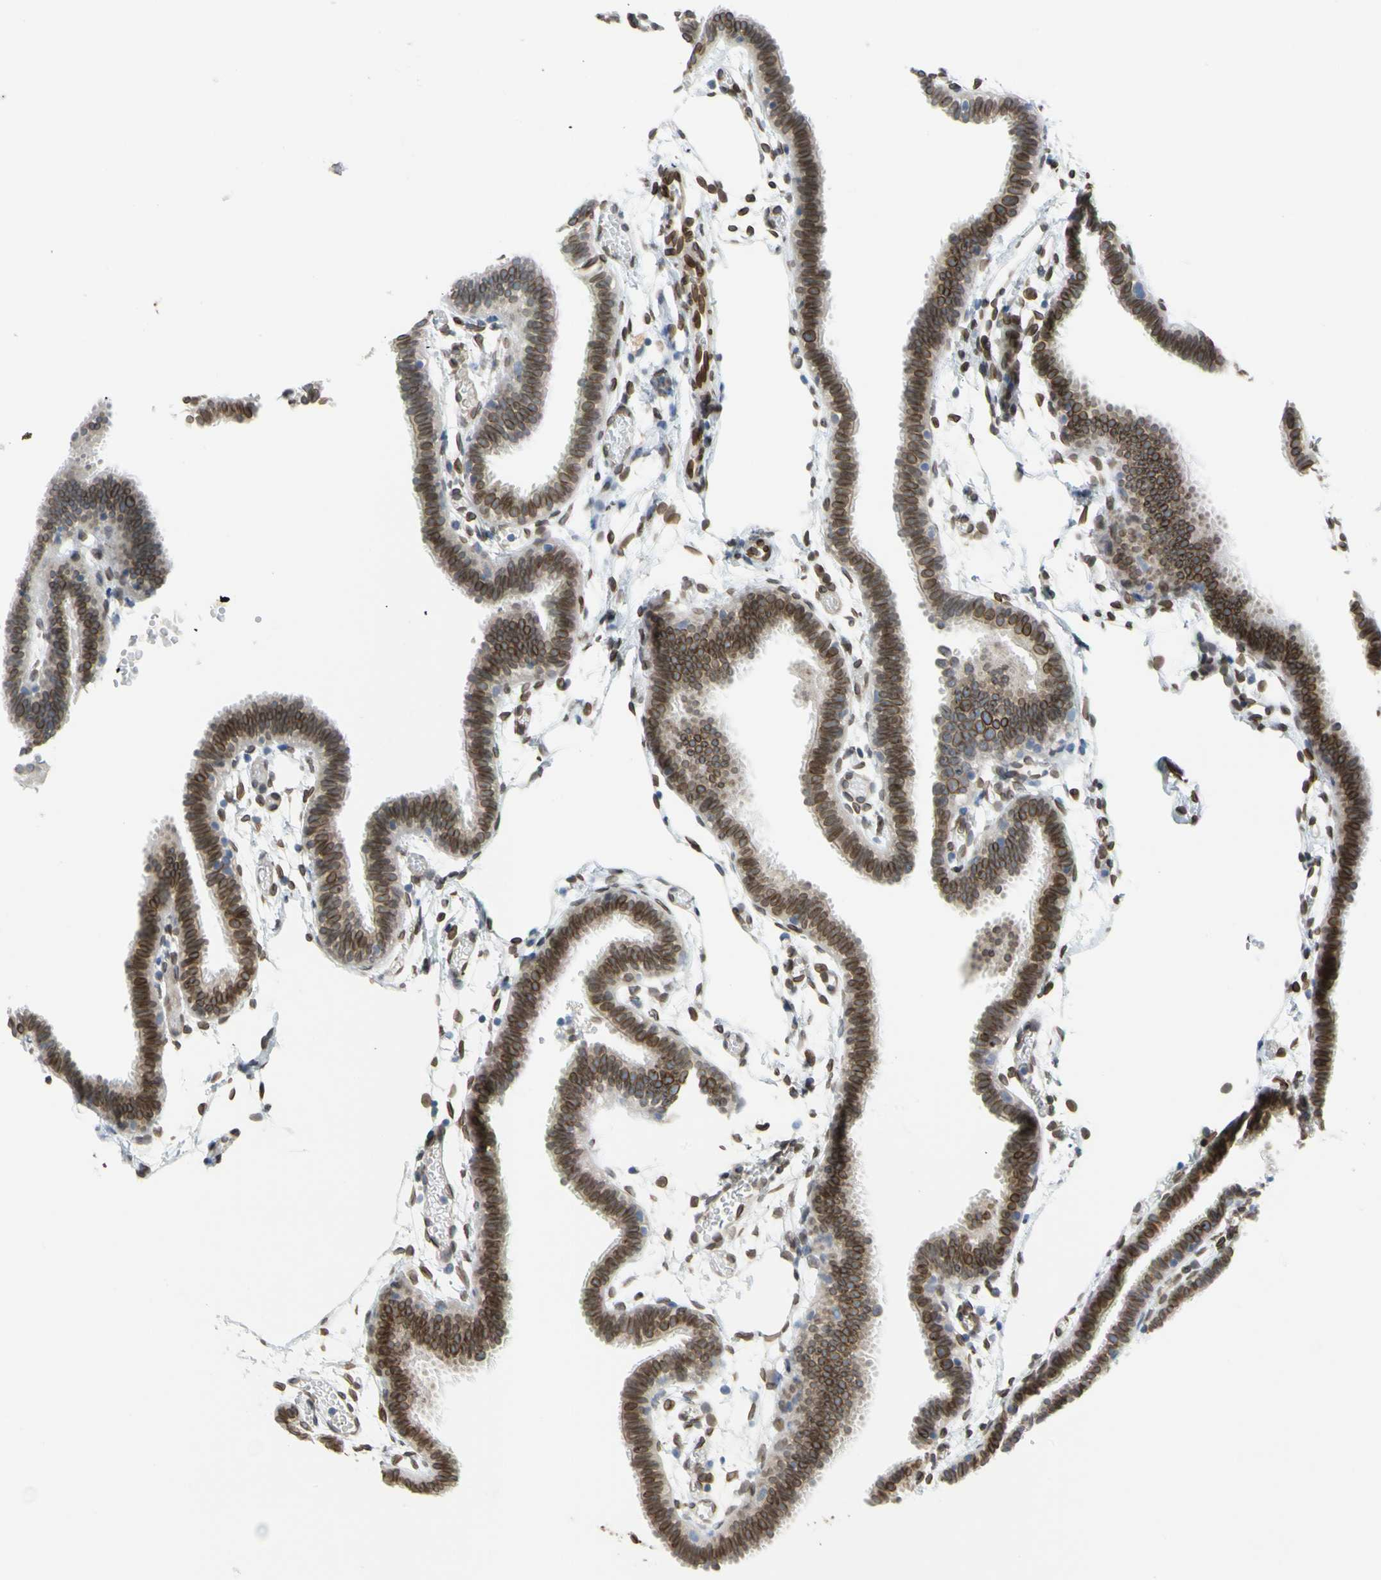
{"staining": {"intensity": "moderate", "quantity": ">75%", "location": "cytoplasmic/membranous,nuclear"}, "tissue": "fallopian tube", "cell_type": "Glandular cells", "image_type": "normal", "snomed": [{"axis": "morphology", "description": "Normal tissue, NOS"}, {"axis": "topography", "description": "Fallopian tube"}], "caption": "Unremarkable fallopian tube was stained to show a protein in brown. There is medium levels of moderate cytoplasmic/membranous,nuclear staining in about >75% of glandular cells. The staining was performed using DAB to visualize the protein expression in brown, while the nuclei were stained in blue with hematoxylin (Magnification: 20x).", "gene": "SUN1", "patient": {"sex": "female", "age": 29}}